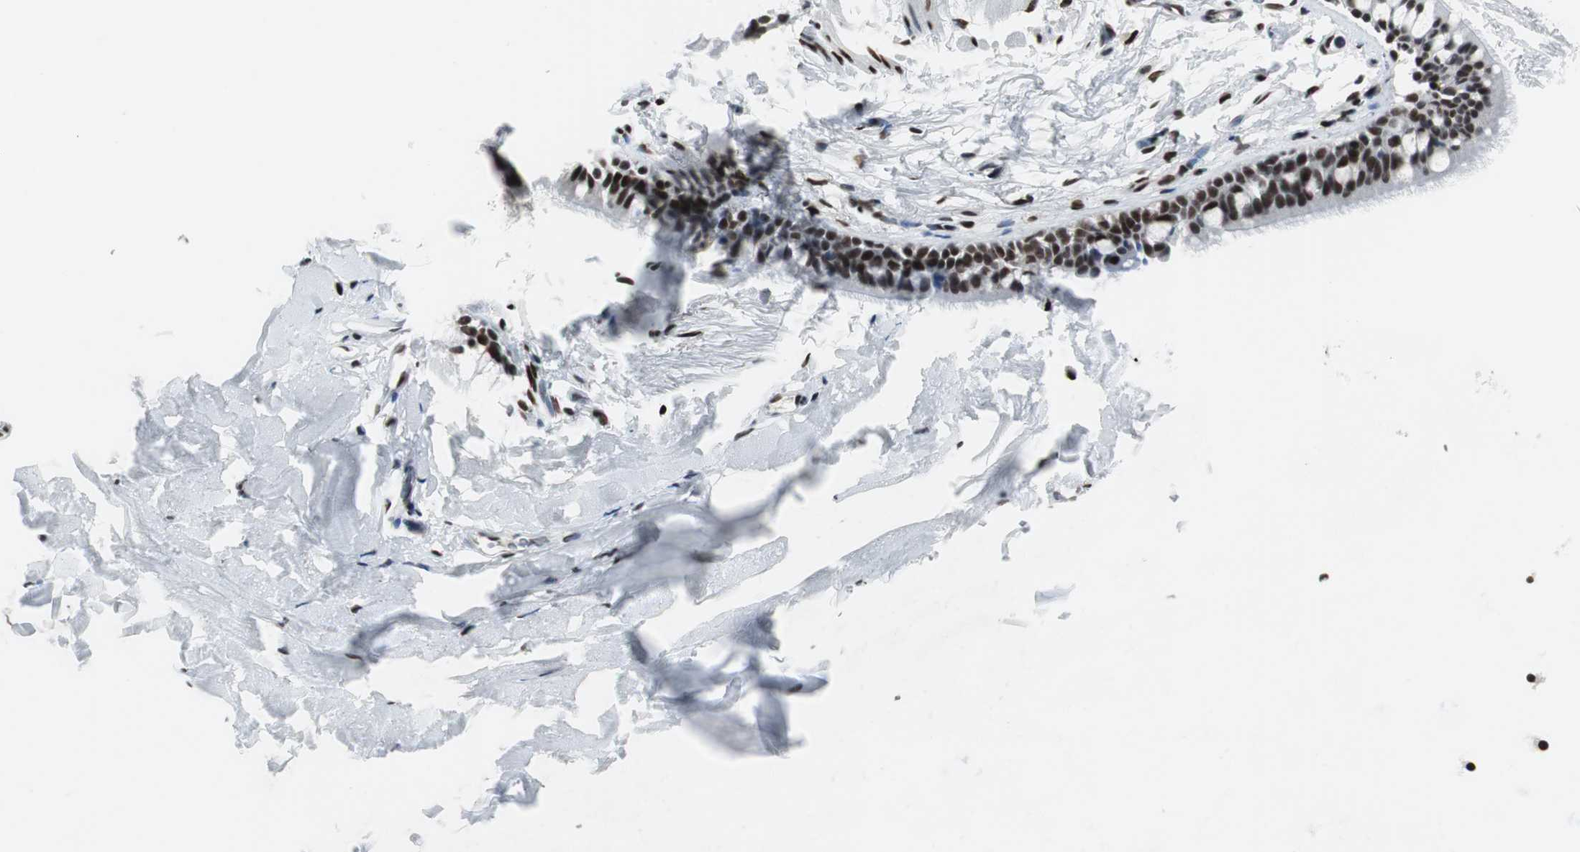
{"staining": {"intensity": "moderate", "quantity": "25%-75%", "location": "nuclear"}, "tissue": "adipose tissue", "cell_type": "Adipocytes", "image_type": "normal", "snomed": [{"axis": "morphology", "description": "Normal tissue, NOS"}, {"axis": "topography", "description": "Cartilage tissue"}, {"axis": "topography", "description": "Bronchus"}], "caption": "Adipocytes reveal medium levels of moderate nuclear expression in approximately 25%-75% of cells in normal human adipose tissue.", "gene": "MEF2D", "patient": {"sex": "female", "age": 73}}